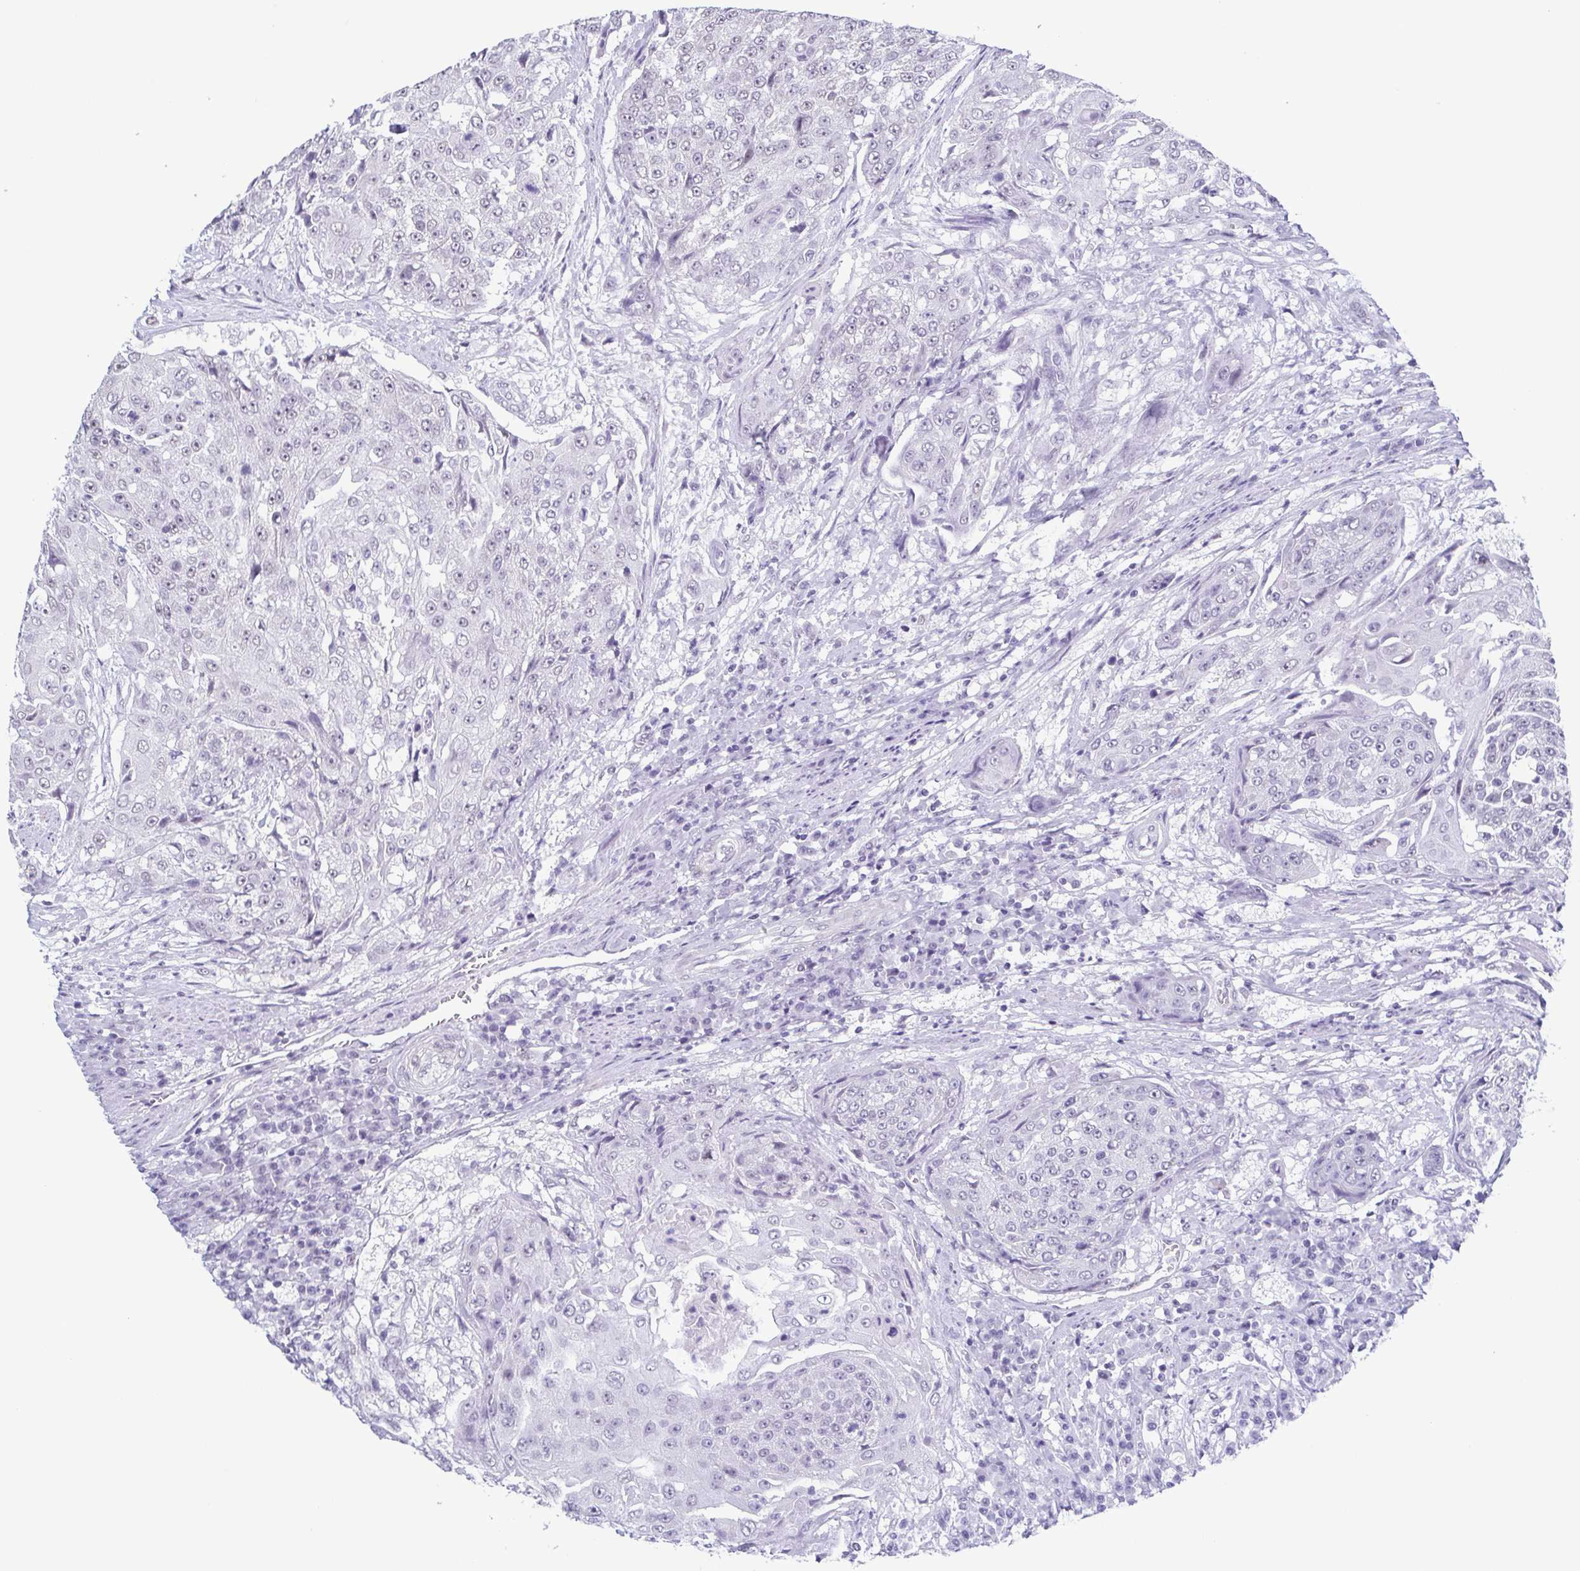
{"staining": {"intensity": "negative", "quantity": "none", "location": "none"}, "tissue": "urothelial cancer", "cell_type": "Tumor cells", "image_type": "cancer", "snomed": [{"axis": "morphology", "description": "Urothelial carcinoma, High grade"}, {"axis": "topography", "description": "Urinary bladder"}], "caption": "Immunohistochemistry of urothelial carcinoma (high-grade) reveals no positivity in tumor cells.", "gene": "TMEM92", "patient": {"sex": "female", "age": 63}}